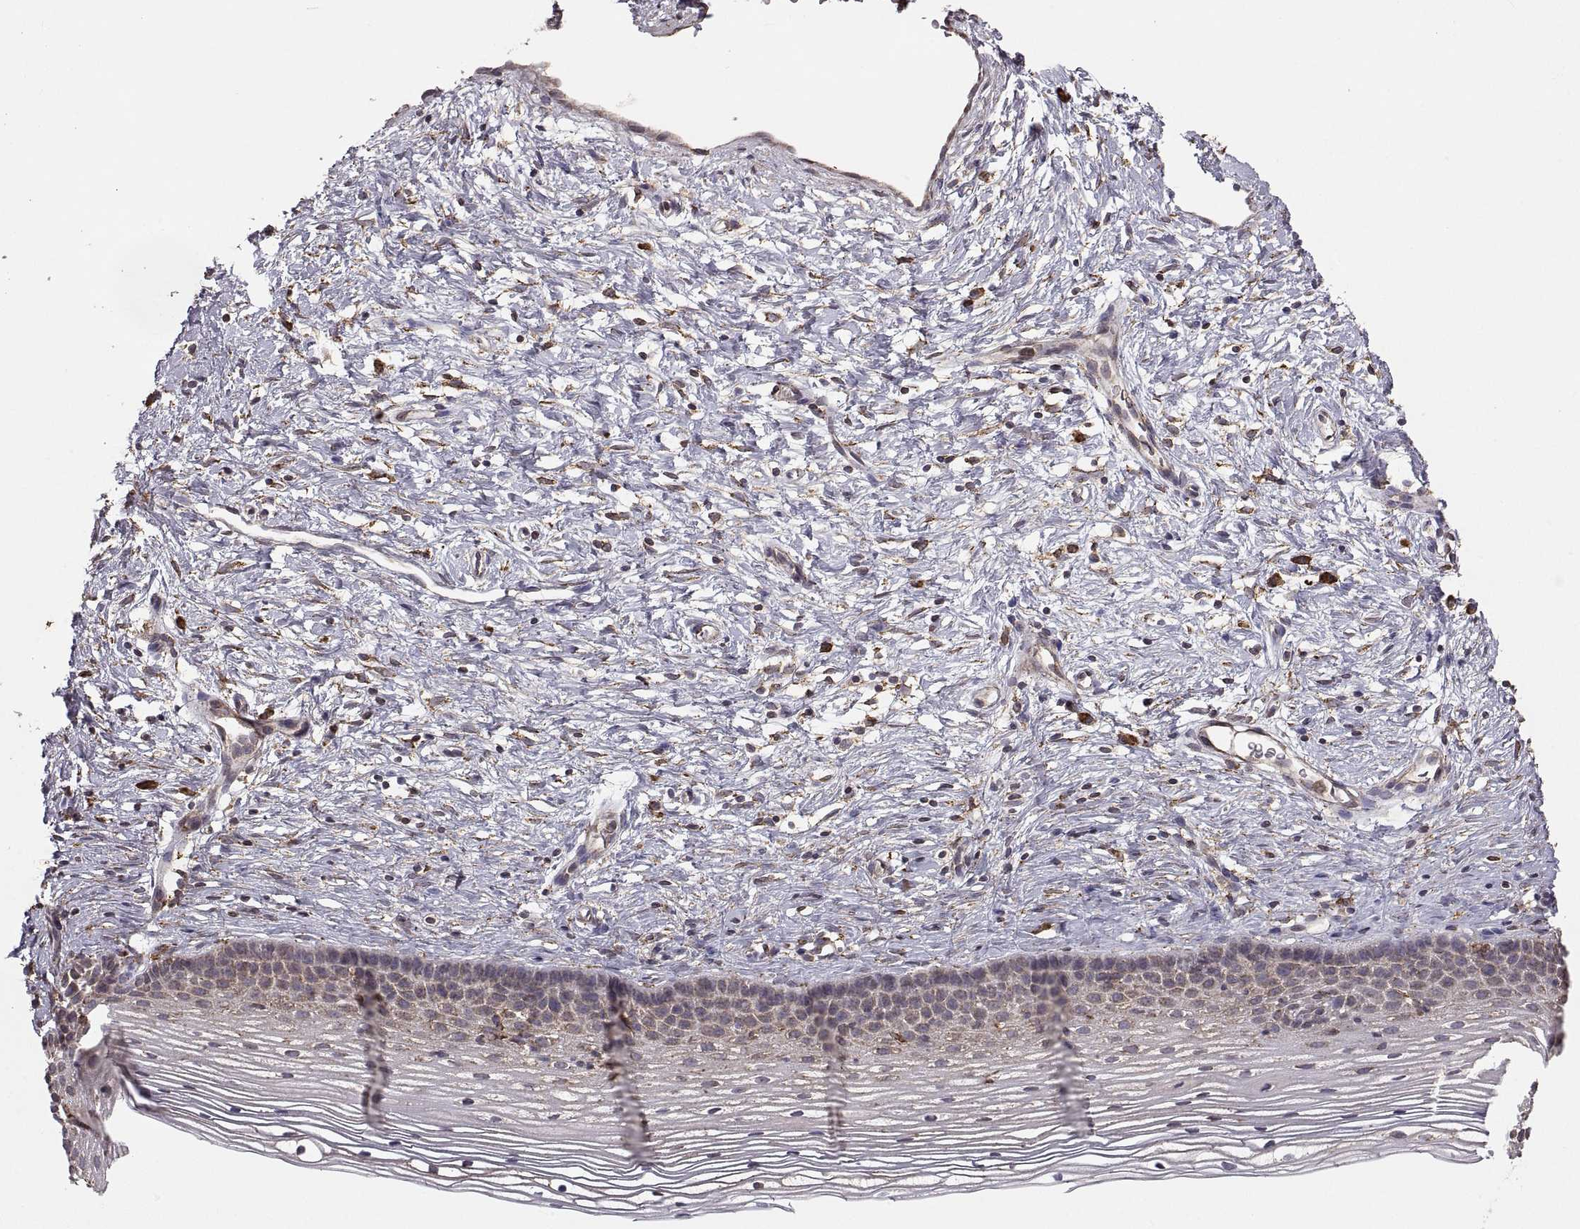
{"staining": {"intensity": "weak", "quantity": "25%-75%", "location": "cytoplasmic/membranous"}, "tissue": "cervix", "cell_type": "Squamous epithelial cells", "image_type": "normal", "snomed": [{"axis": "morphology", "description": "Normal tissue, NOS"}, {"axis": "topography", "description": "Cervix"}], "caption": "Cervix stained for a protein exhibits weak cytoplasmic/membranous positivity in squamous epithelial cells. The protein of interest is shown in brown color, while the nuclei are stained blue.", "gene": "PDIA3", "patient": {"sex": "female", "age": 39}}